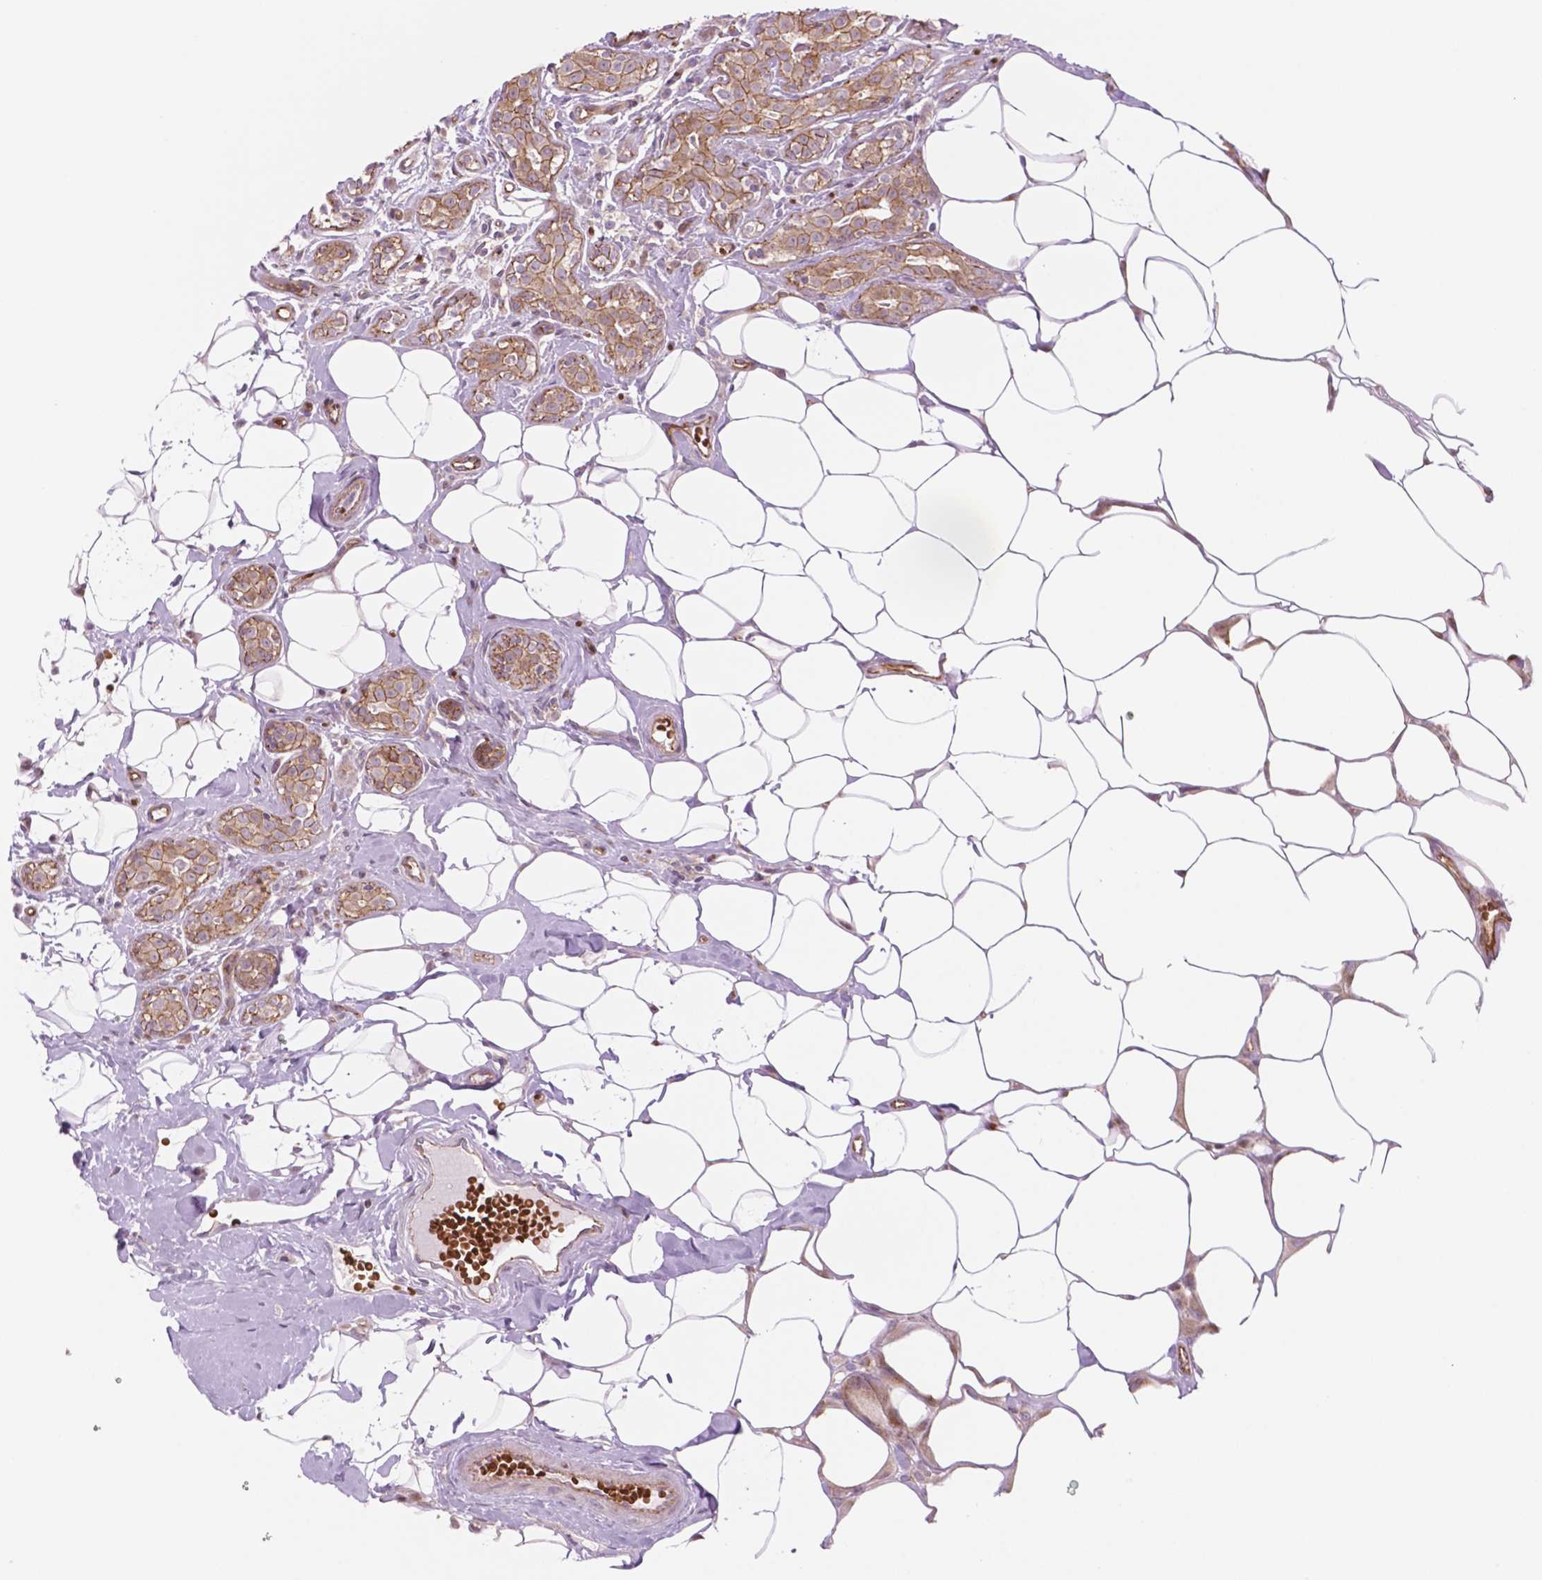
{"staining": {"intensity": "moderate", "quantity": ">75%", "location": "cytoplasmic/membranous"}, "tissue": "breast cancer", "cell_type": "Tumor cells", "image_type": "cancer", "snomed": [{"axis": "morphology", "description": "Duct carcinoma"}, {"axis": "topography", "description": "Breast"}], "caption": "A photomicrograph showing moderate cytoplasmic/membranous expression in about >75% of tumor cells in invasive ductal carcinoma (breast), as visualized by brown immunohistochemical staining.", "gene": "RND3", "patient": {"sex": "female", "age": 43}}